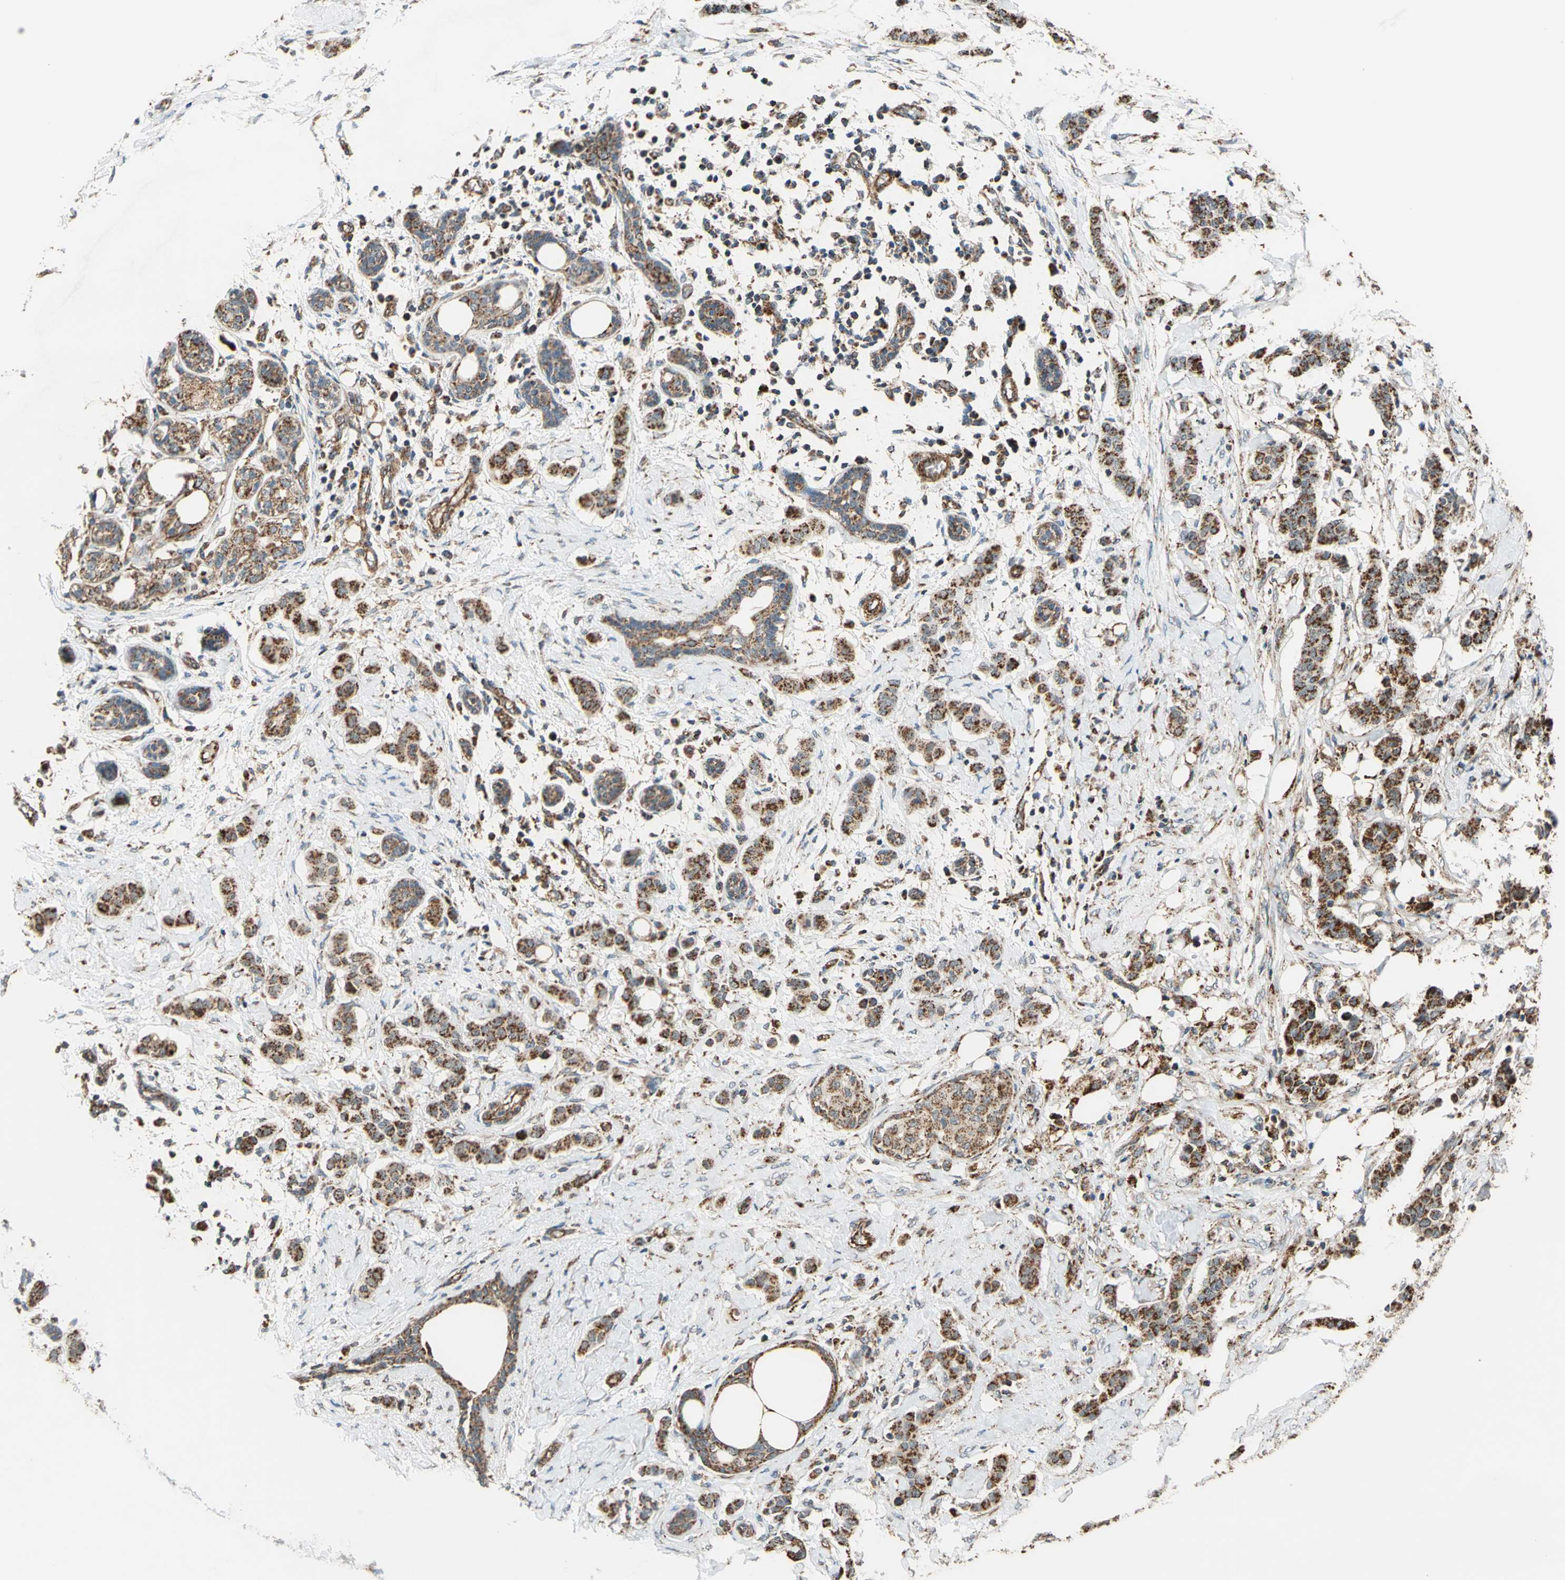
{"staining": {"intensity": "strong", "quantity": ">75%", "location": "cytoplasmic/membranous"}, "tissue": "breast cancer", "cell_type": "Tumor cells", "image_type": "cancer", "snomed": [{"axis": "morphology", "description": "Duct carcinoma"}, {"axis": "topography", "description": "Breast"}], "caption": "Invasive ductal carcinoma (breast) tissue reveals strong cytoplasmic/membranous staining in approximately >75% of tumor cells", "gene": "MRPS22", "patient": {"sex": "female", "age": 40}}